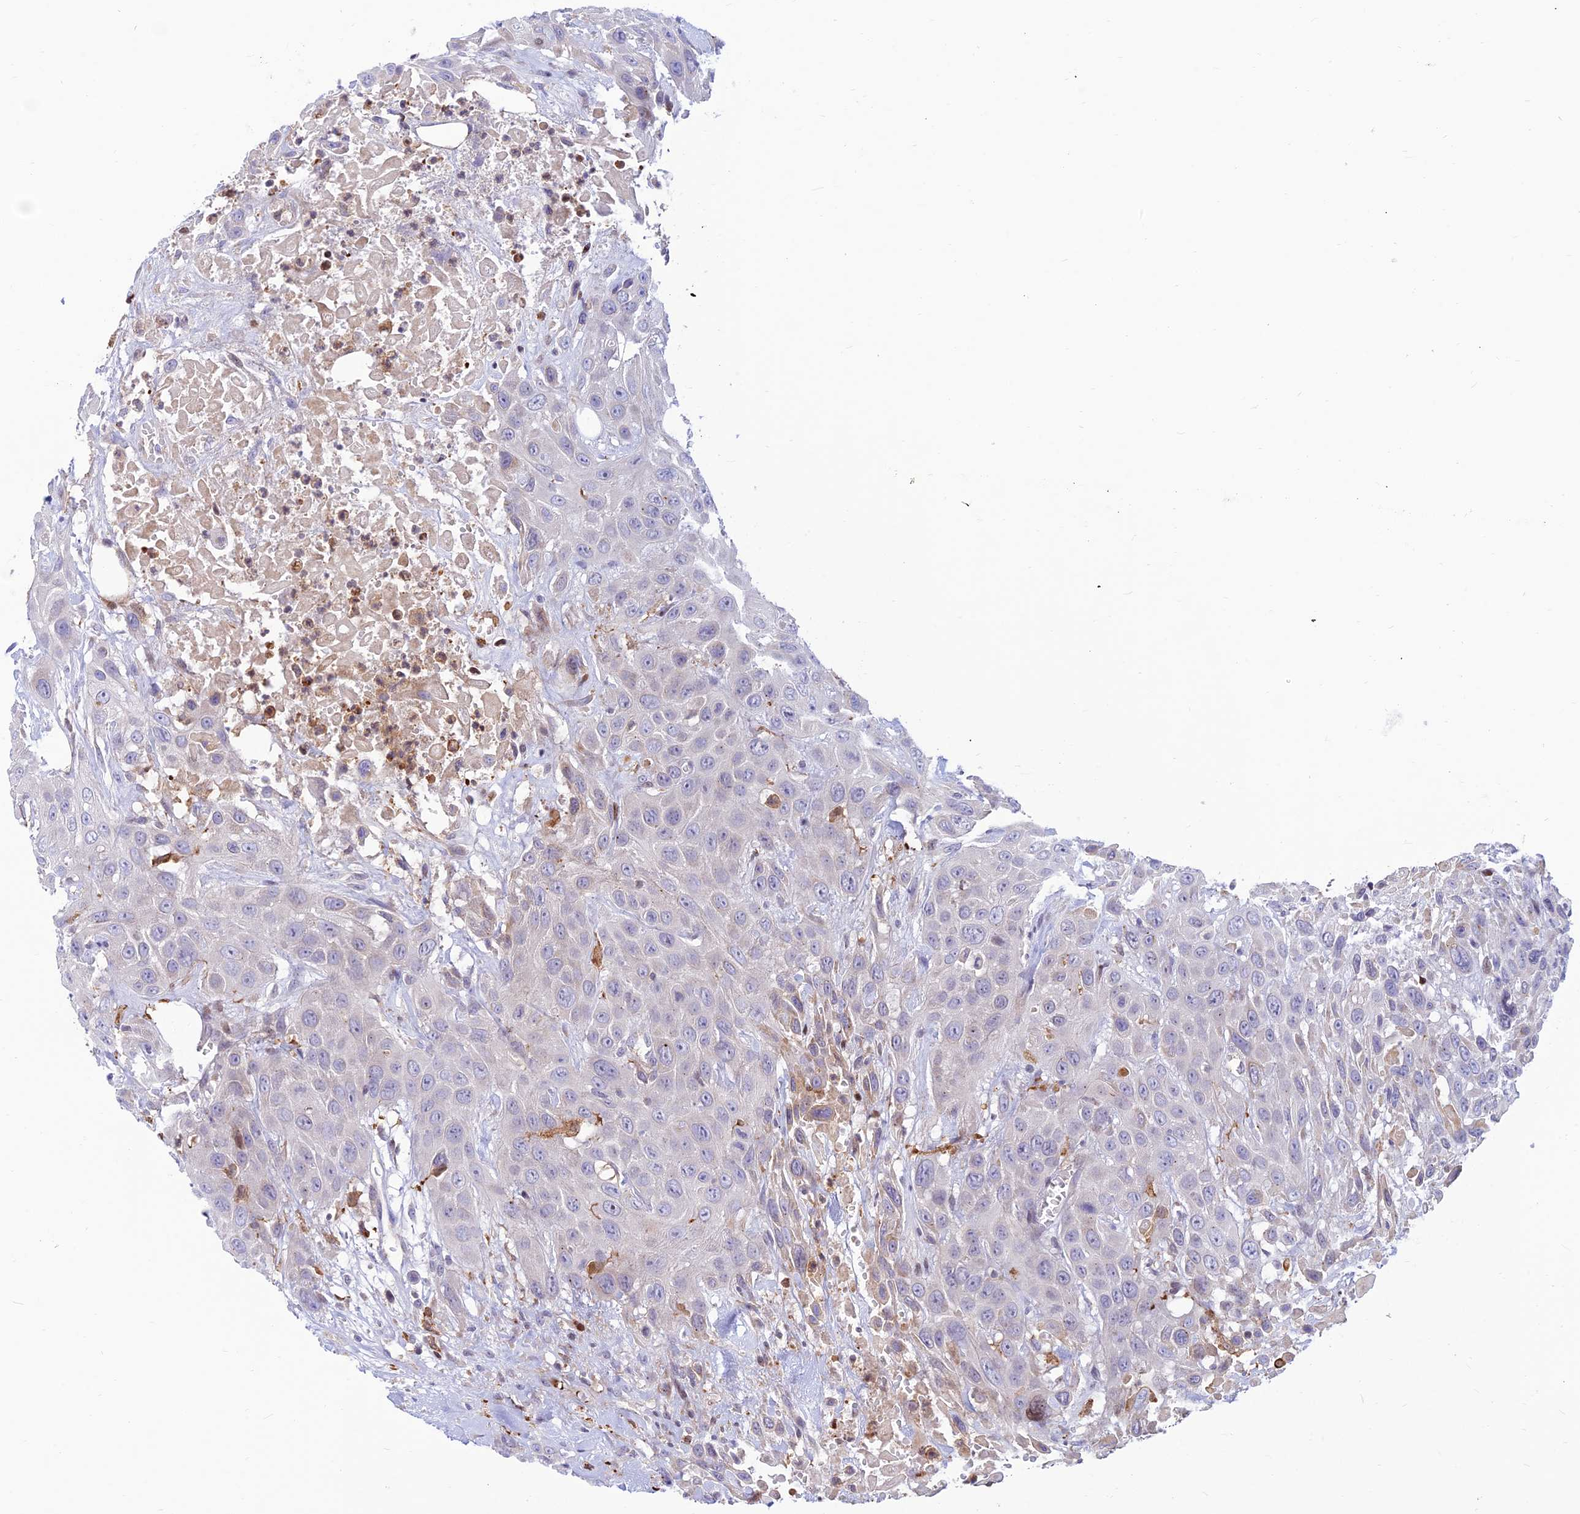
{"staining": {"intensity": "negative", "quantity": "none", "location": "none"}, "tissue": "head and neck cancer", "cell_type": "Tumor cells", "image_type": "cancer", "snomed": [{"axis": "morphology", "description": "Squamous cell carcinoma, NOS"}, {"axis": "topography", "description": "Head-Neck"}], "caption": "DAB immunohistochemical staining of head and neck cancer (squamous cell carcinoma) exhibits no significant positivity in tumor cells. (Stains: DAB IHC with hematoxylin counter stain, Microscopy: brightfield microscopy at high magnification).", "gene": "FAM186B", "patient": {"sex": "male", "age": 81}}